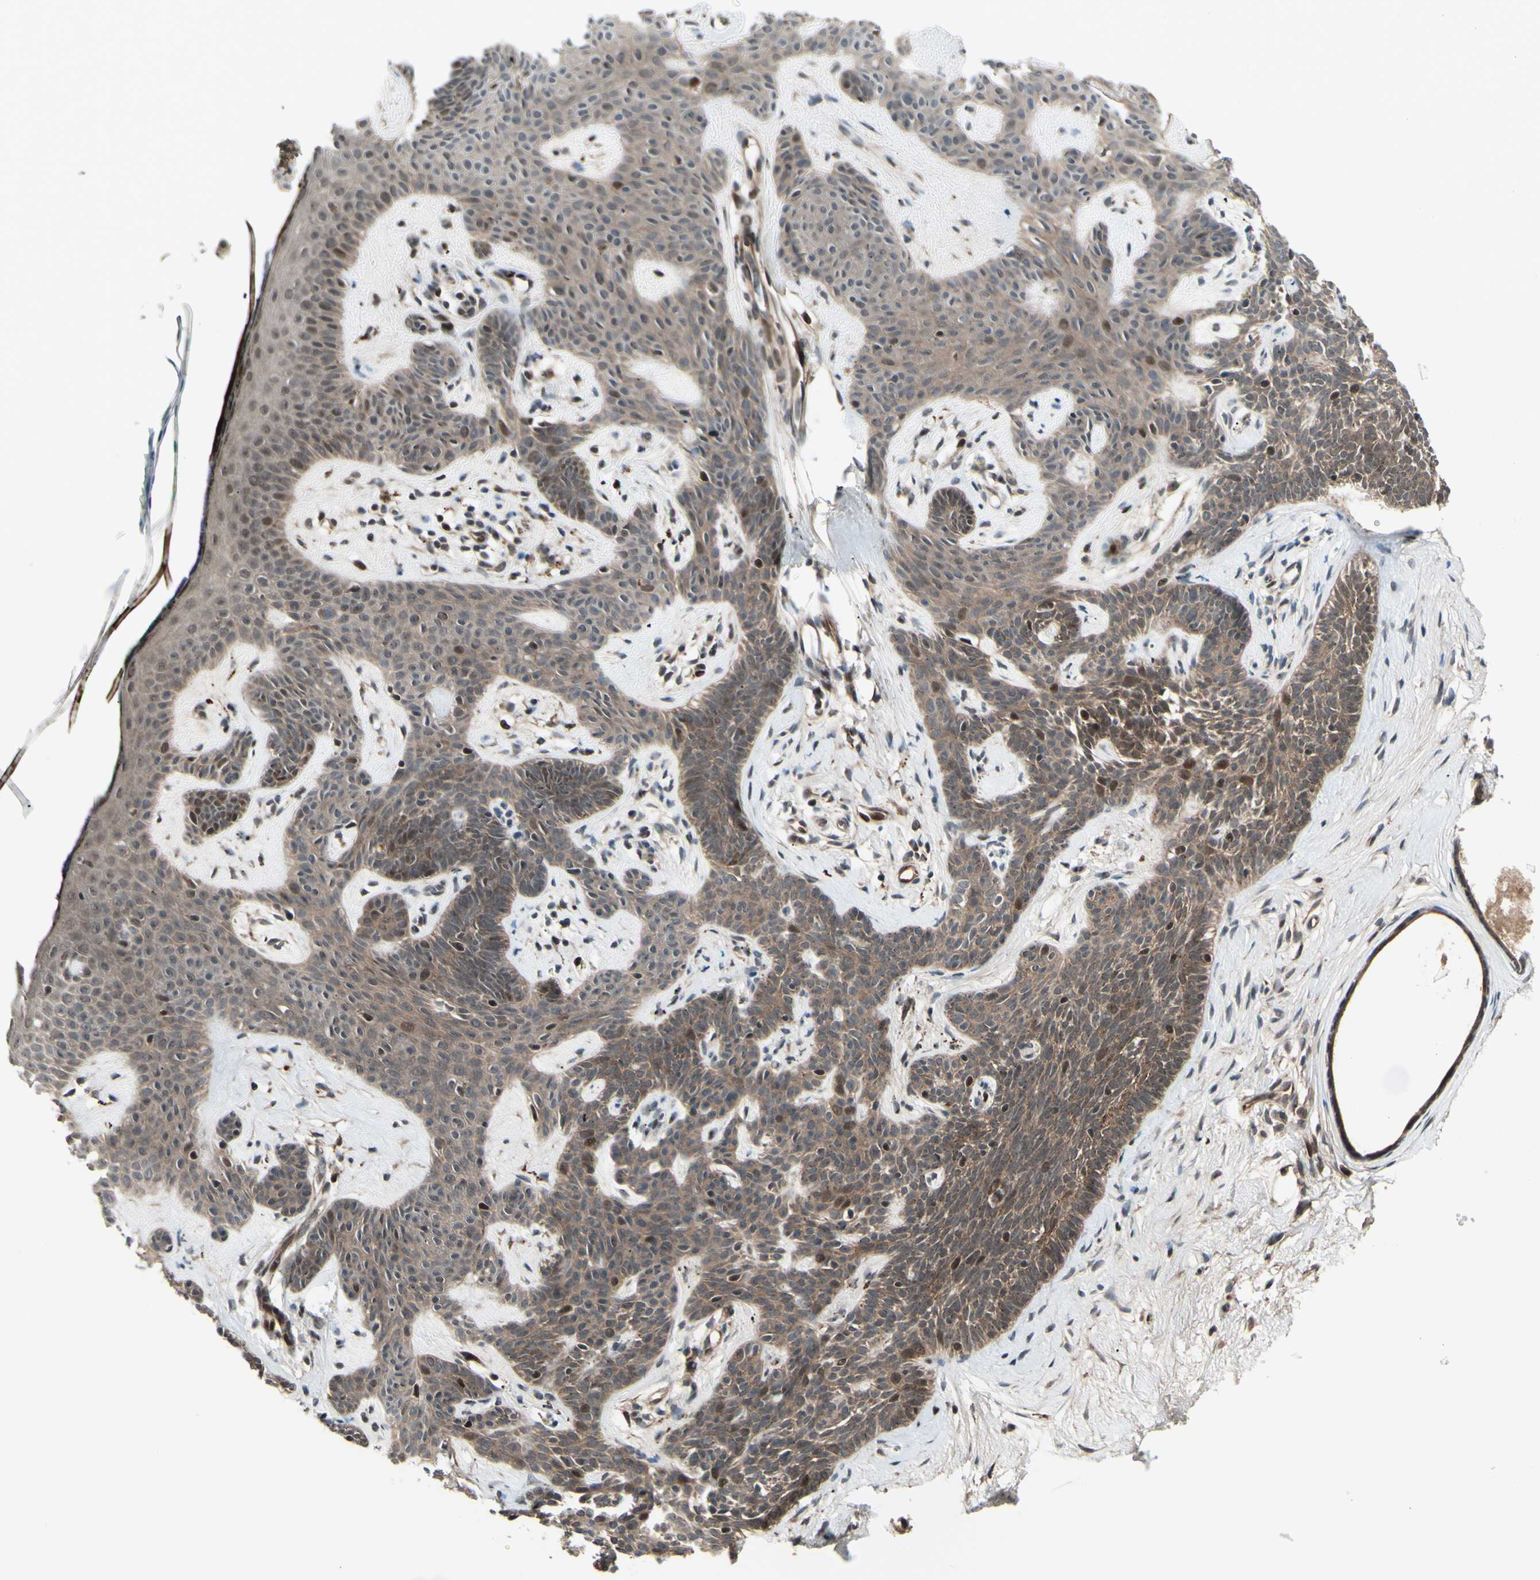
{"staining": {"intensity": "moderate", "quantity": ">75%", "location": "cytoplasmic/membranous,nuclear"}, "tissue": "skin cancer", "cell_type": "Tumor cells", "image_type": "cancer", "snomed": [{"axis": "morphology", "description": "Developmental malformation"}, {"axis": "morphology", "description": "Basal cell carcinoma"}, {"axis": "topography", "description": "Skin"}], "caption": "Immunohistochemistry (IHC) of skin basal cell carcinoma reveals medium levels of moderate cytoplasmic/membranous and nuclear expression in approximately >75% of tumor cells.", "gene": "MLF2", "patient": {"sex": "female", "age": 62}}